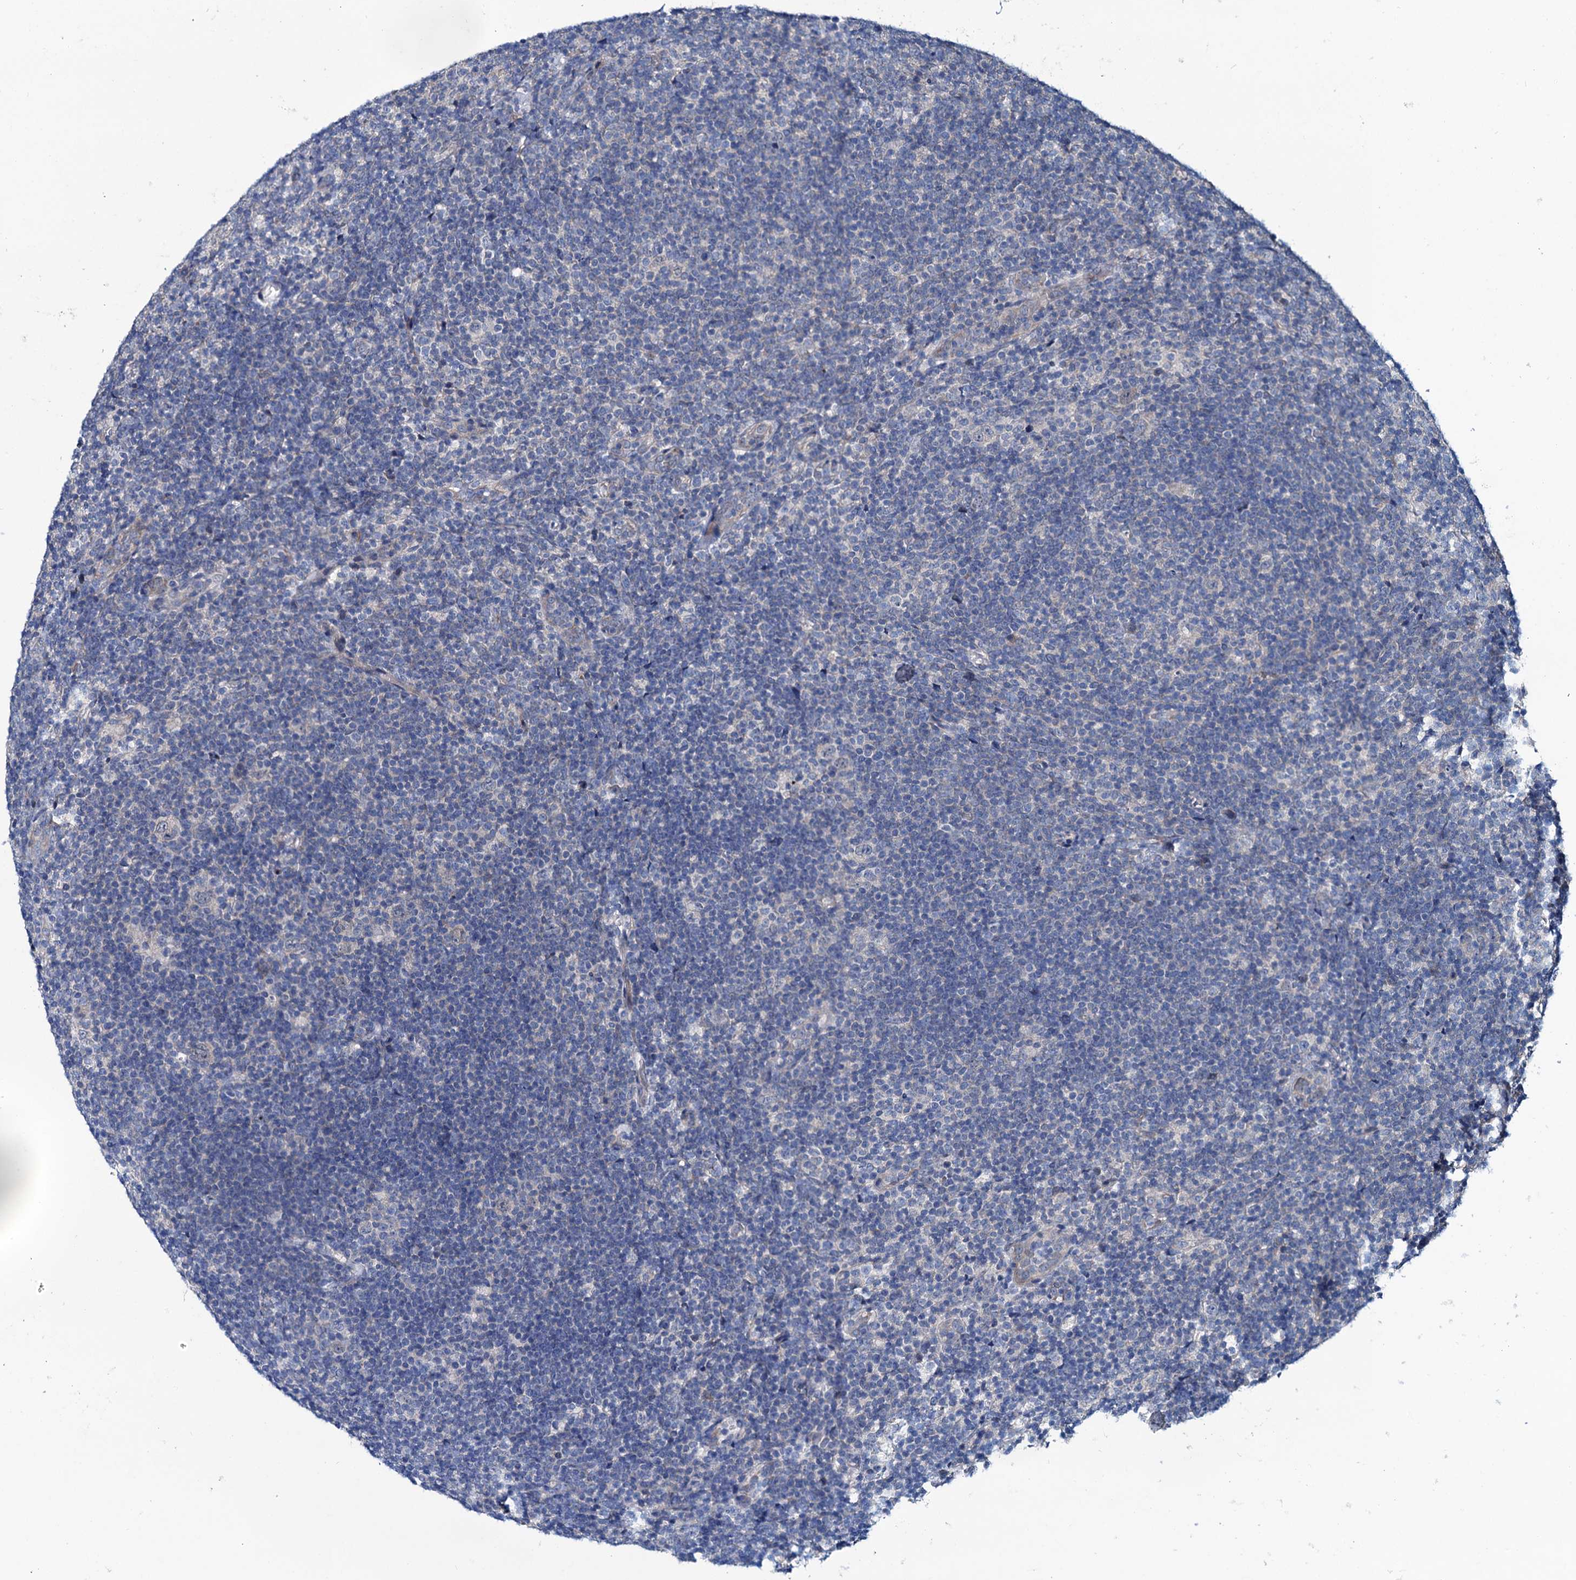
{"staining": {"intensity": "weak", "quantity": "25%-75%", "location": "cytoplasmic/membranous"}, "tissue": "lymphoma", "cell_type": "Tumor cells", "image_type": "cancer", "snomed": [{"axis": "morphology", "description": "Hodgkin's disease, NOS"}, {"axis": "topography", "description": "Lymph node"}], "caption": "Human lymphoma stained for a protein (brown) exhibits weak cytoplasmic/membranous positive positivity in about 25%-75% of tumor cells.", "gene": "EYA4", "patient": {"sex": "female", "age": 57}}